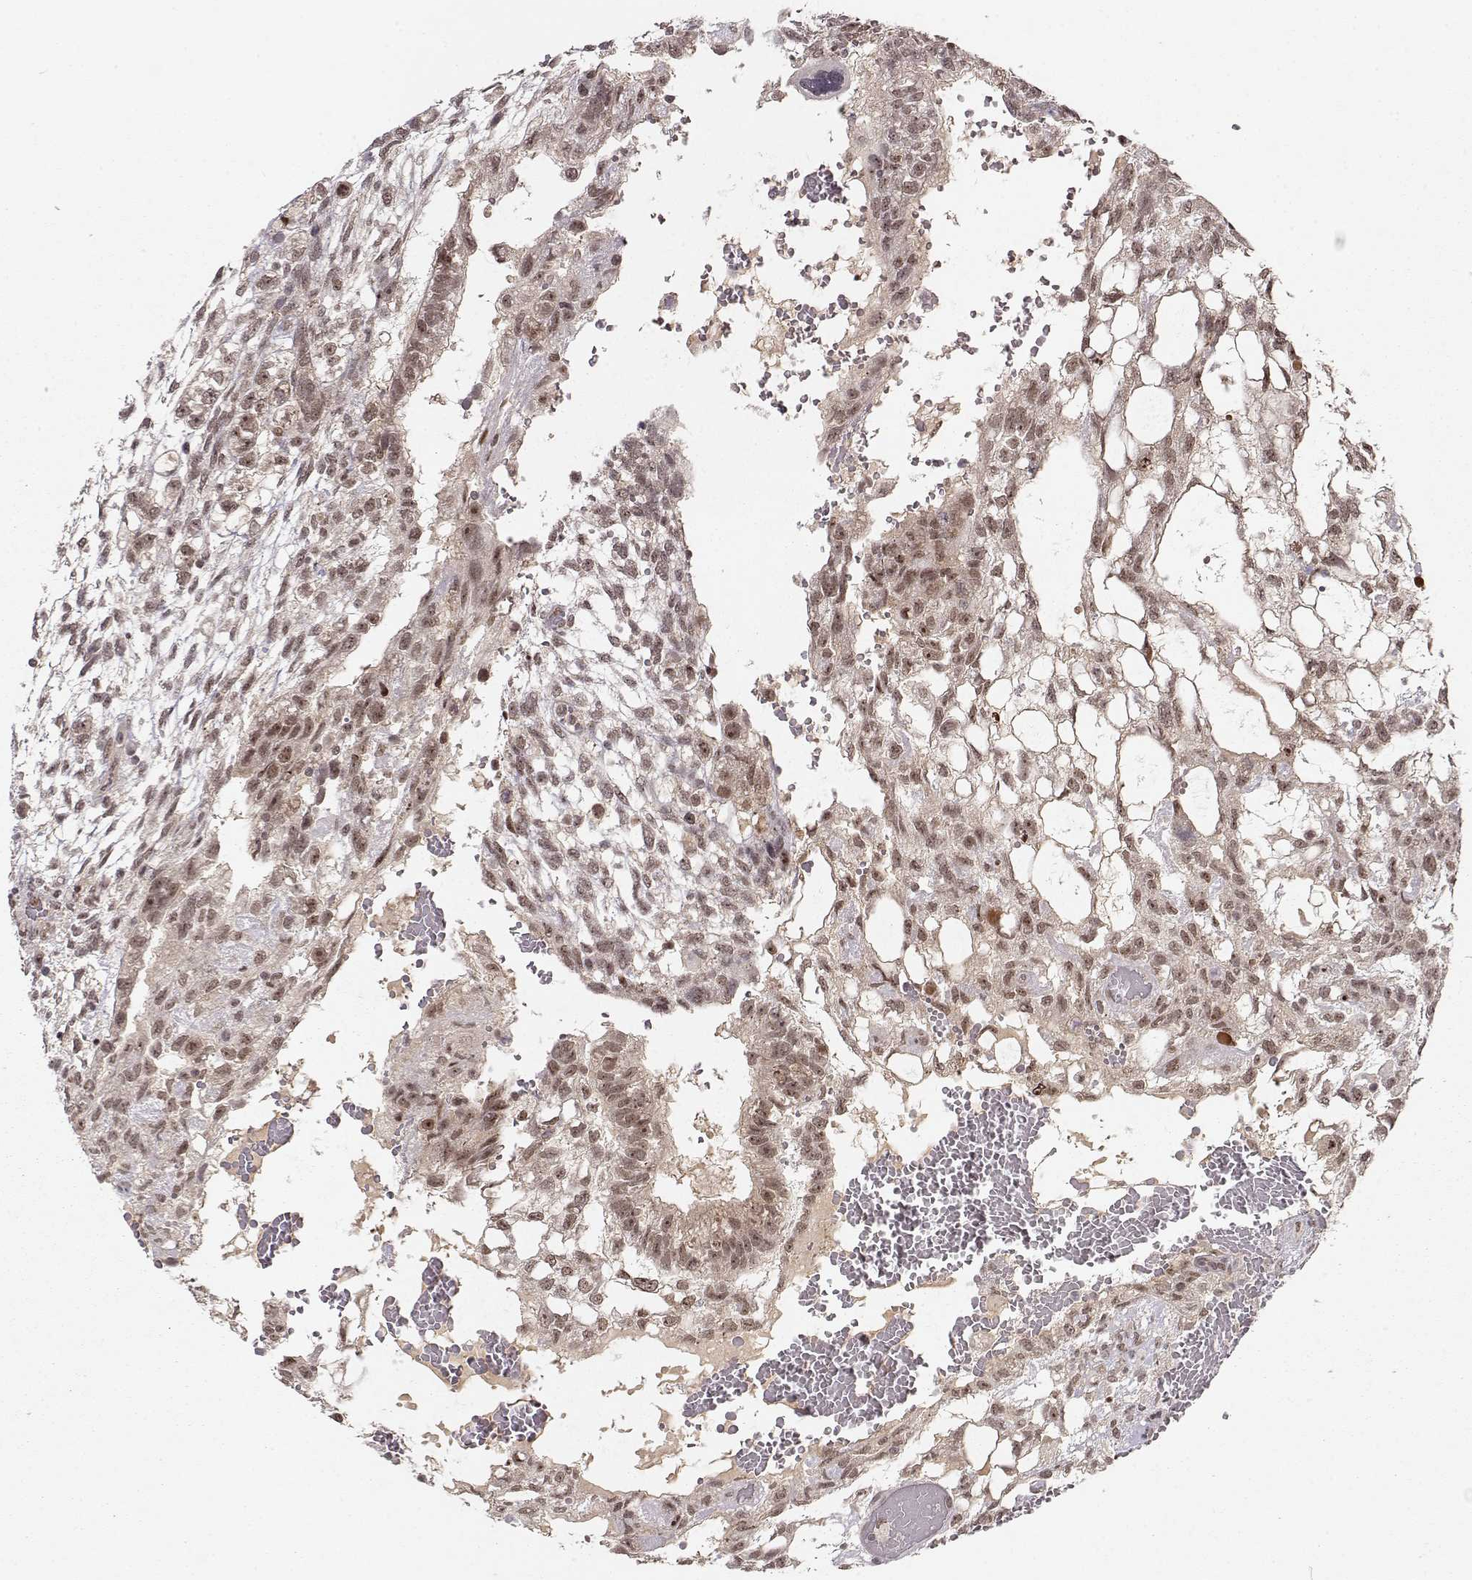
{"staining": {"intensity": "moderate", "quantity": "25%-75%", "location": "nuclear"}, "tissue": "testis cancer", "cell_type": "Tumor cells", "image_type": "cancer", "snomed": [{"axis": "morphology", "description": "Carcinoma, Embryonal, NOS"}, {"axis": "topography", "description": "Testis"}], "caption": "Protein expression analysis of embryonal carcinoma (testis) exhibits moderate nuclear positivity in approximately 25%-75% of tumor cells. (DAB IHC with brightfield microscopy, high magnification).", "gene": "CSNK2A1", "patient": {"sex": "male", "age": 32}}